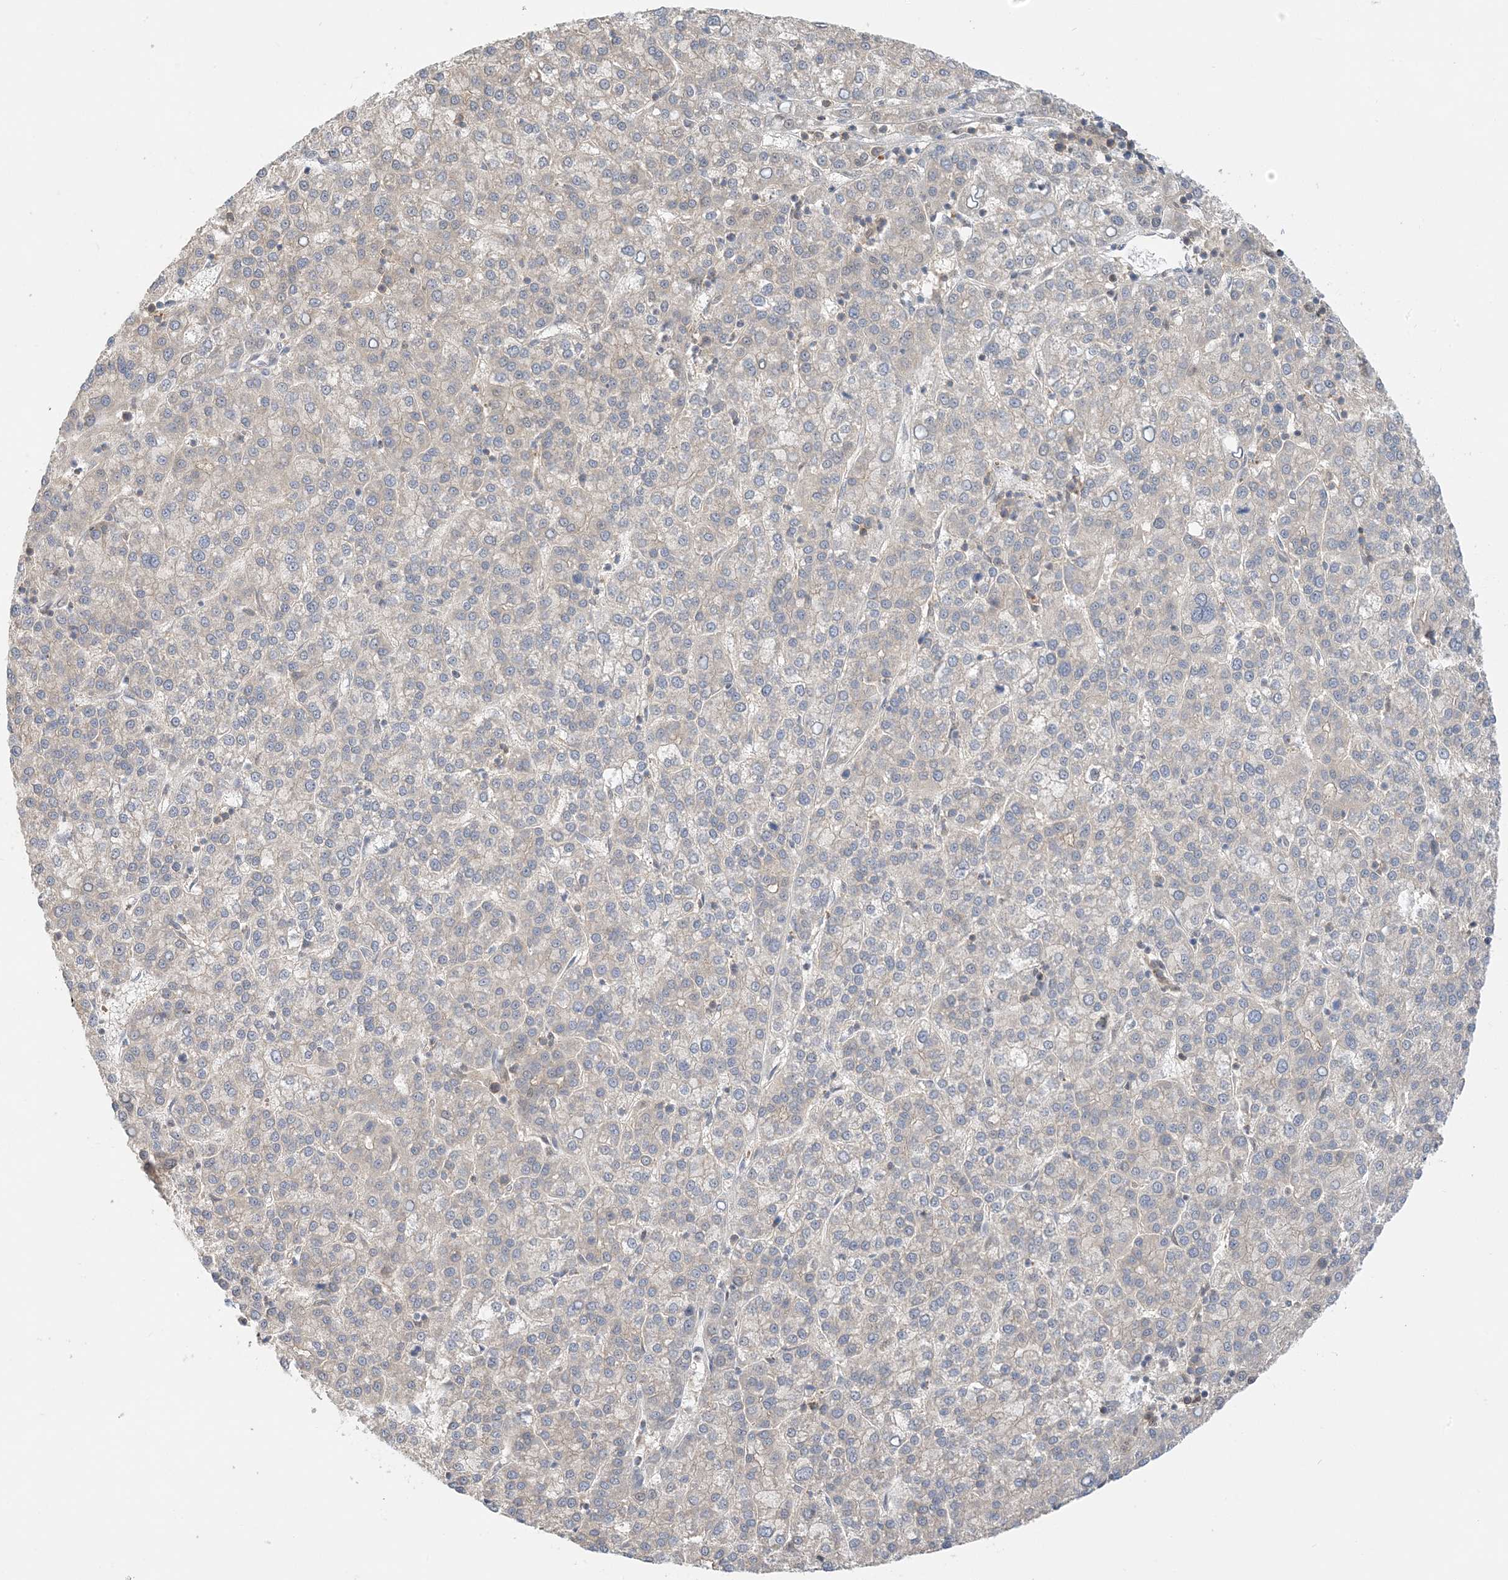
{"staining": {"intensity": "weak", "quantity": "<25%", "location": "cytoplasmic/membranous"}, "tissue": "liver cancer", "cell_type": "Tumor cells", "image_type": "cancer", "snomed": [{"axis": "morphology", "description": "Carcinoma, Hepatocellular, NOS"}, {"axis": "topography", "description": "Liver"}], "caption": "There is no significant staining in tumor cells of liver cancer (hepatocellular carcinoma).", "gene": "WDR26", "patient": {"sex": "female", "age": 58}}